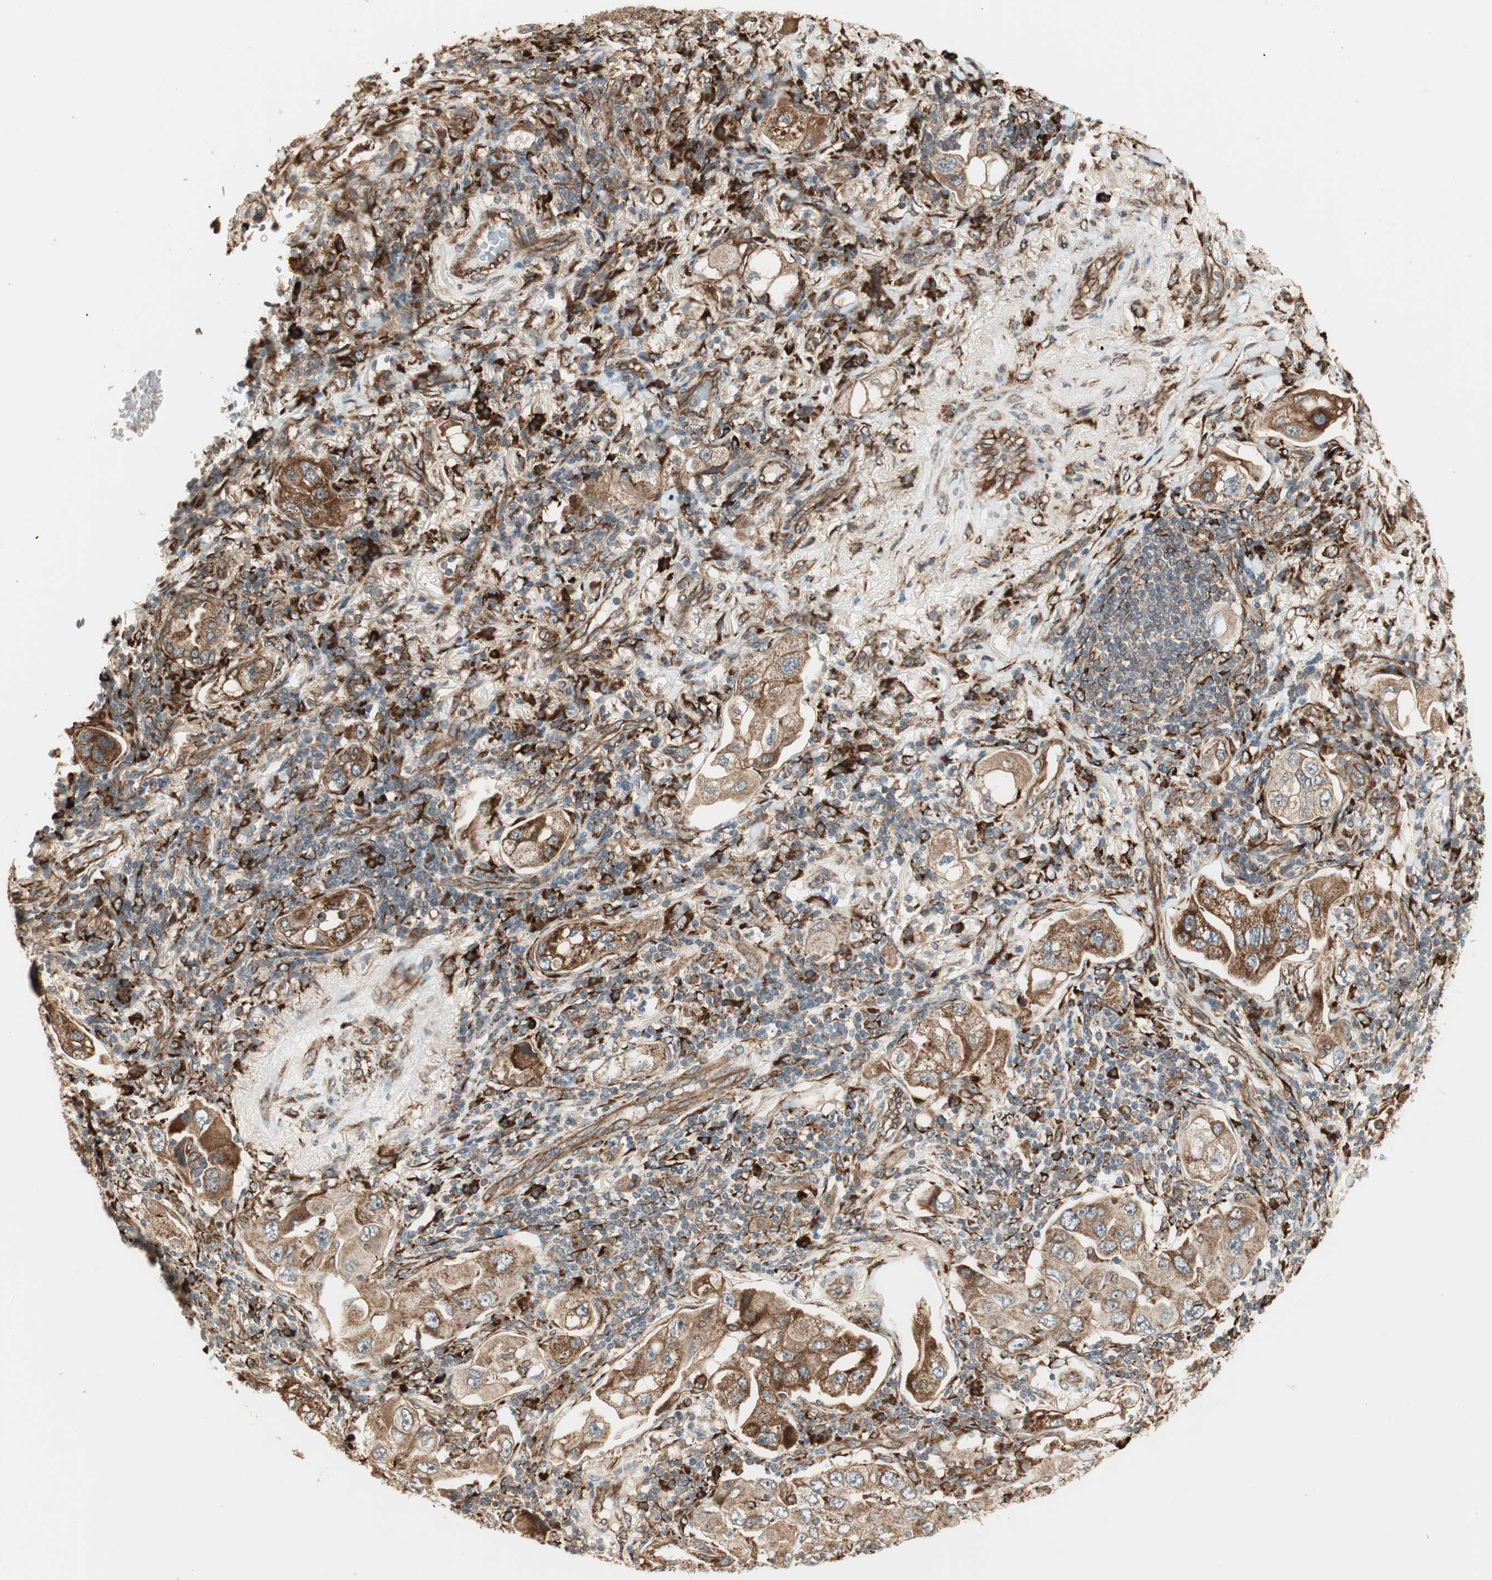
{"staining": {"intensity": "moderate", "quantity": ">75%", "location": "cytoplasmic/membranous"}, "tissue": "lung cancer", "cell_type": "Tumor cells", "image_type": "cancer", "snomed": [{"axis": "morphology", "description": "Adenocarcinoma, NOS"}, {"axis": "topography", "description": "Lung"}], "caption": "Protein expression analysis of human lung cancer (adenocarcinoma) reveals moderate cytoplasmic/membranous expression in about >75% of tumor cells. The staining is performed using DAB brown chromogen to label protein expression. The nuclei are counter-stained blue using hematoxylin.", "gene": "P4HA1", "patient": {"sex": "female", "age": 65}}